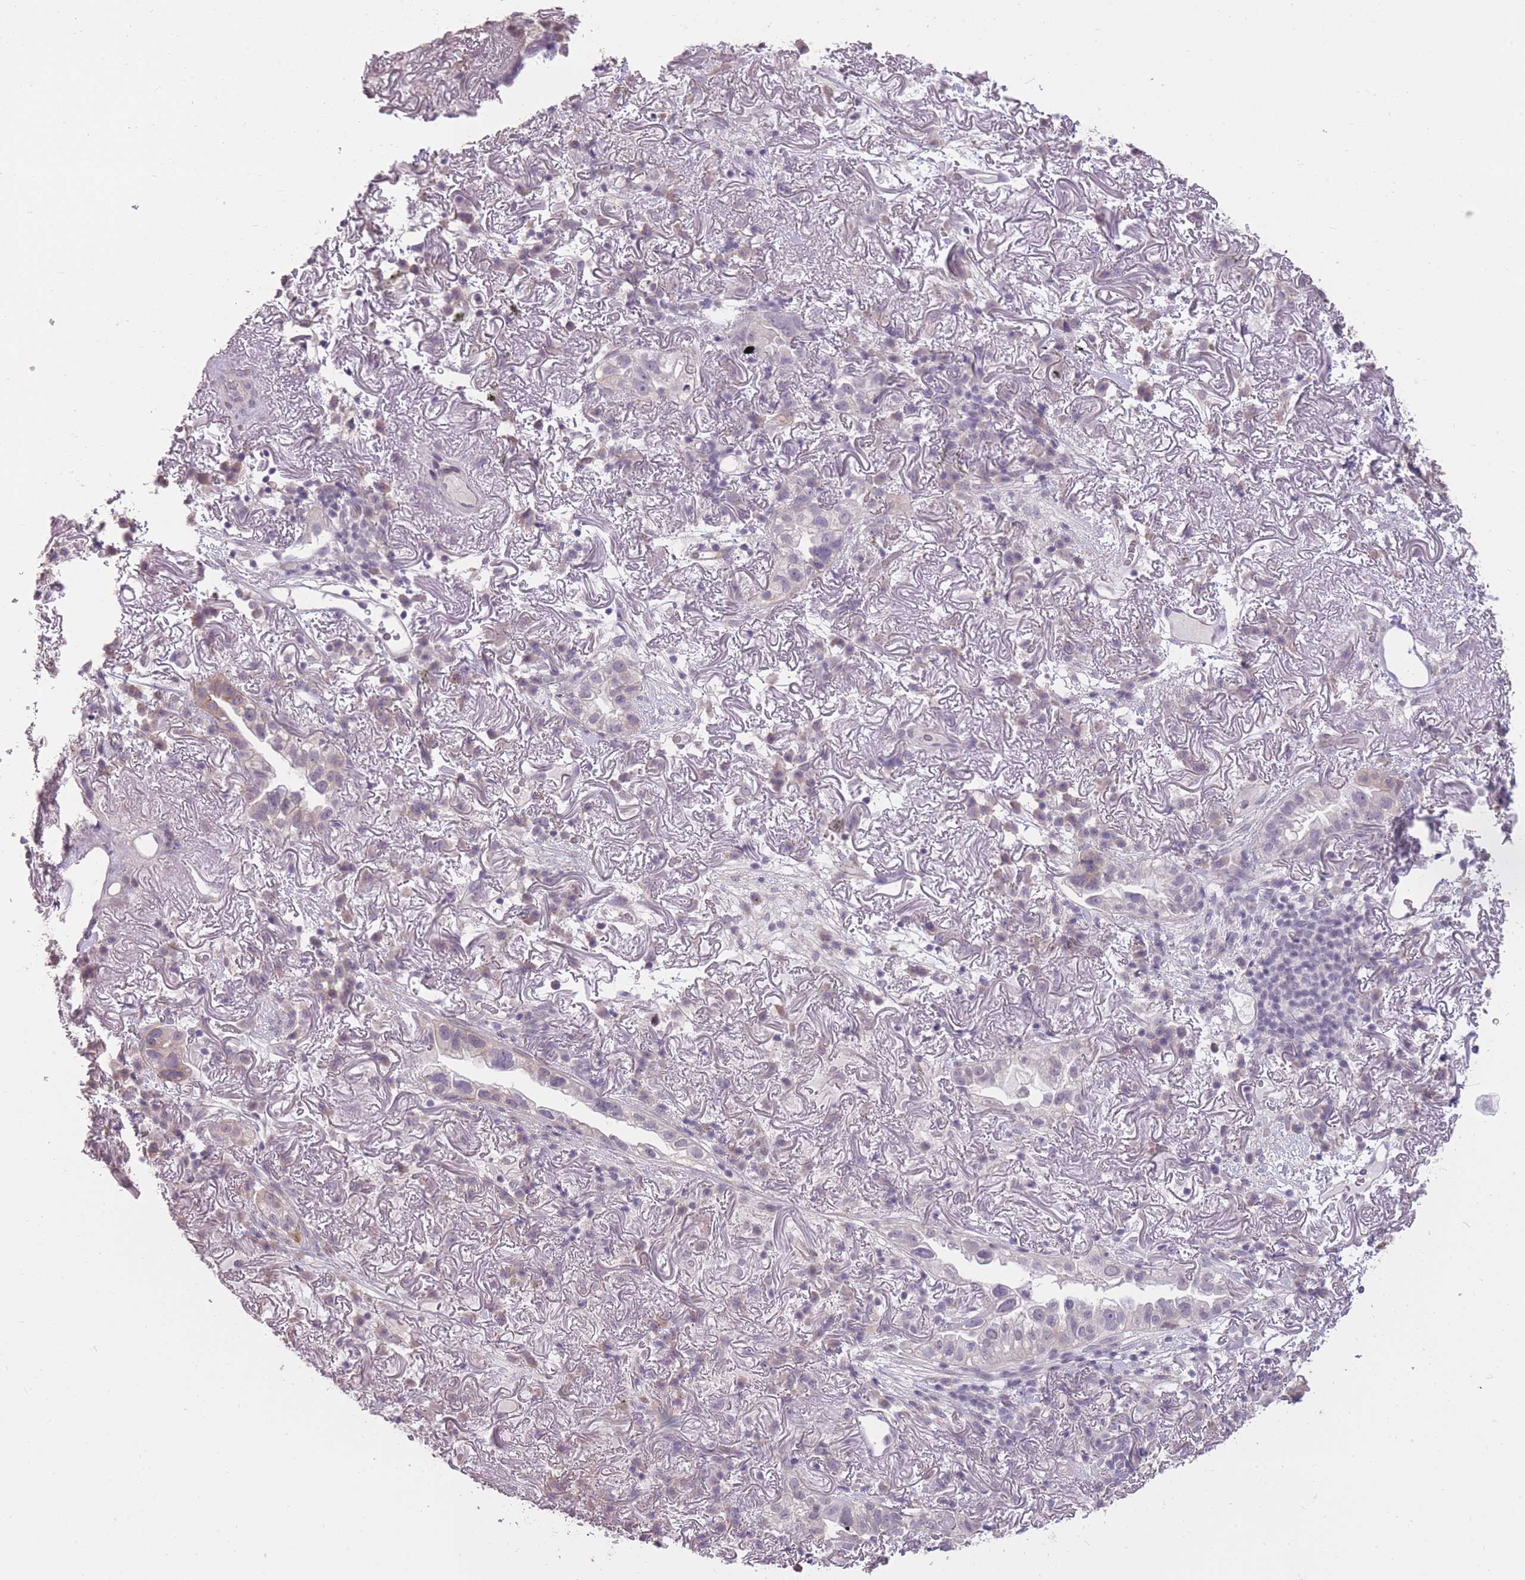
{"staining": {"intensity": "negative", "quantity": "none", "location": "none"}, "tissue": "lung cancer", "cell_type": "Tumor cells", "image_type": "cancer", "snomed": [{"axis": "morphology", "description": "Adenocarcinoma, NOS"}, {"axis": "topography", "description": "Lung"}], "caption": "Adenocarcinoma (lung) was stained to show a protein in brown. There is no significant staining in tumor cells.", "gene": "ZBTB24", "patient": {"sex": "female", "age": 69}}